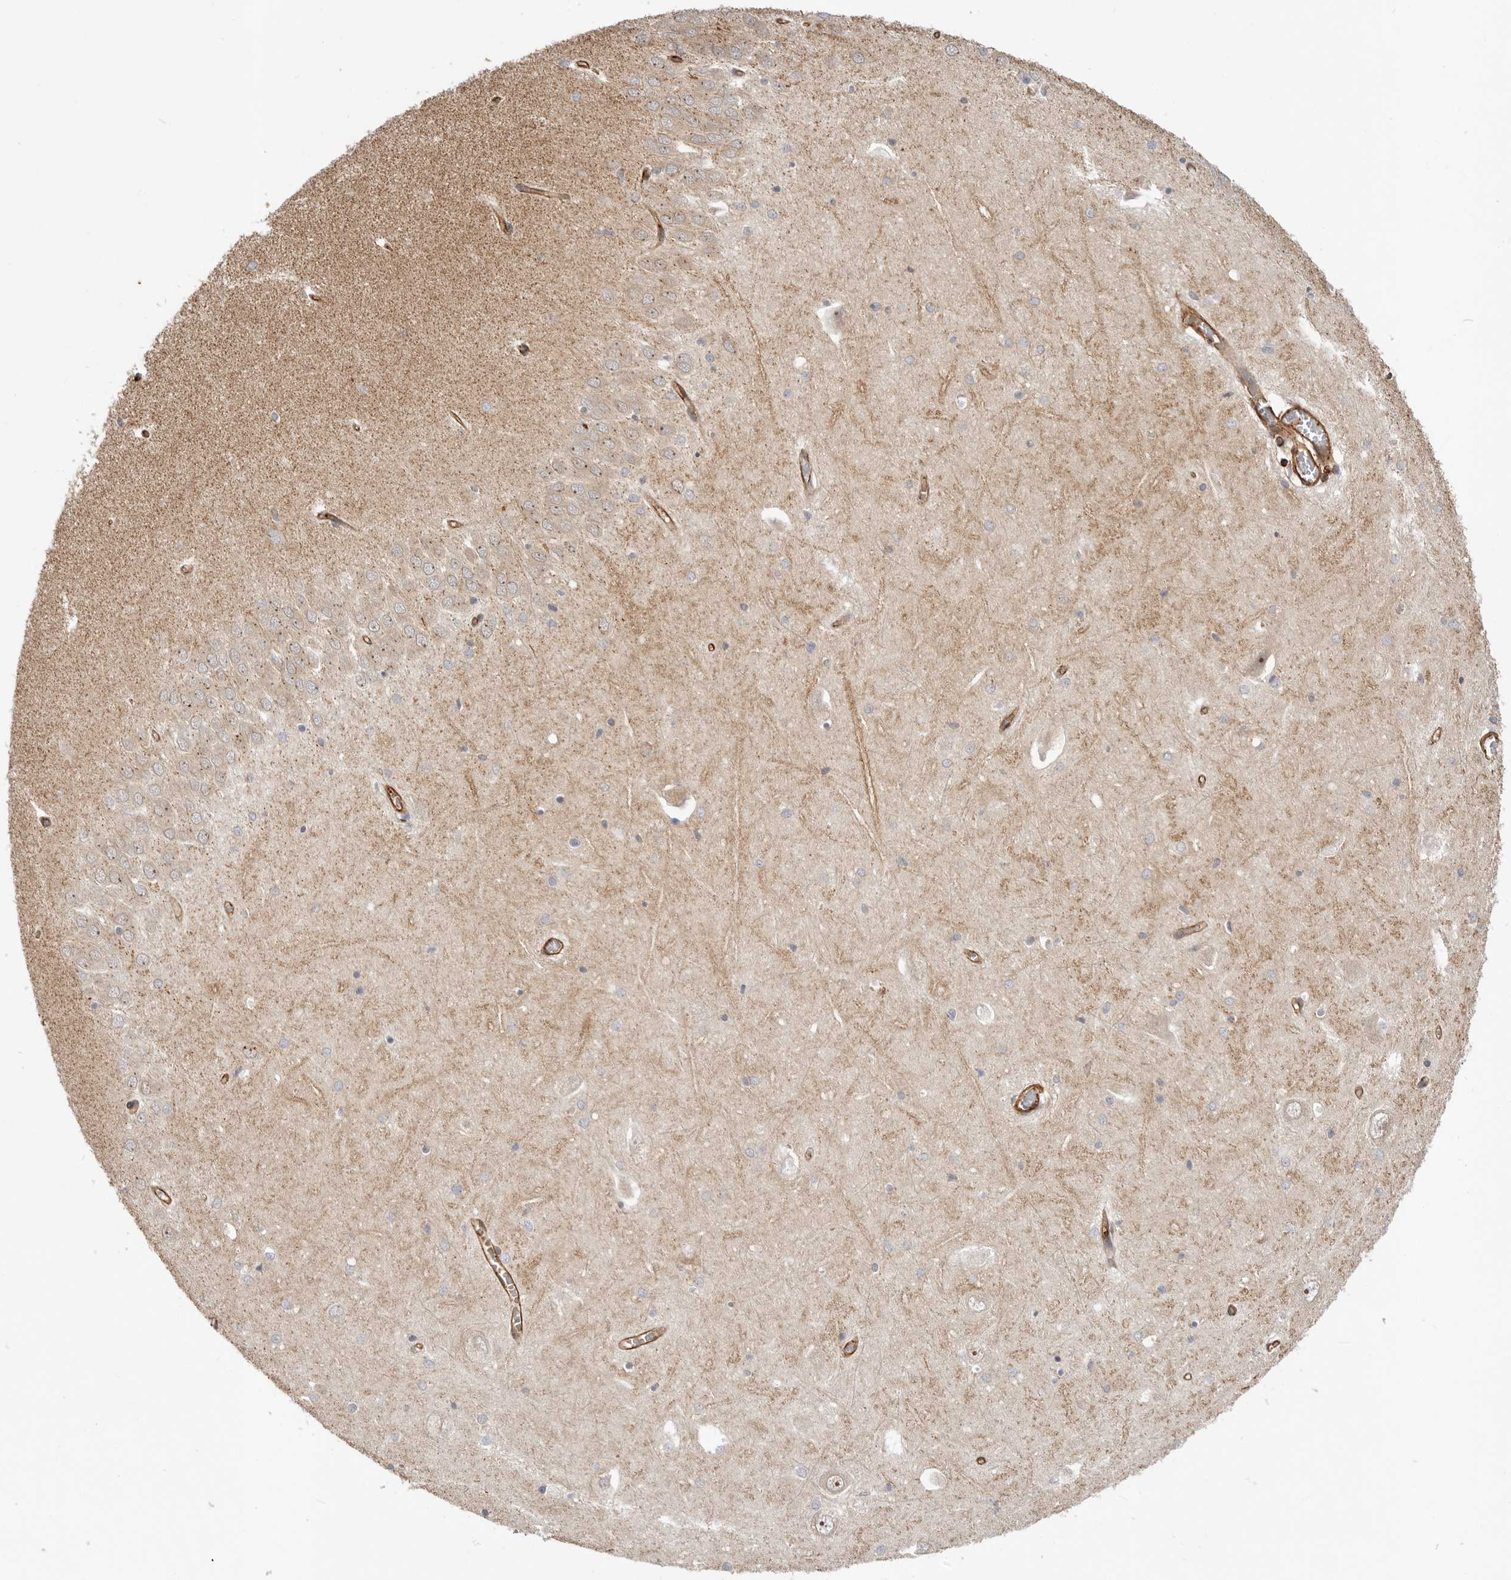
{"staining": {"intensity": "weak", "quantity": "<25%", "location": "cytoplasmic/membranous"}, "tissue": "hippocampus", "cell_type": "Glial cells", "image_type": "normal", "snomed": [{"axis": "morphology", "description": "Normal tissue, NOS"}, {"axis": "topography", "description": "Hippocampus"}], "caption": "This is an immunohistochemistry image of normal hippocampus. There is no positivity in glial cells.", "gene": "GPATCH2", "patient": {"sex": "male", "age": 70}}